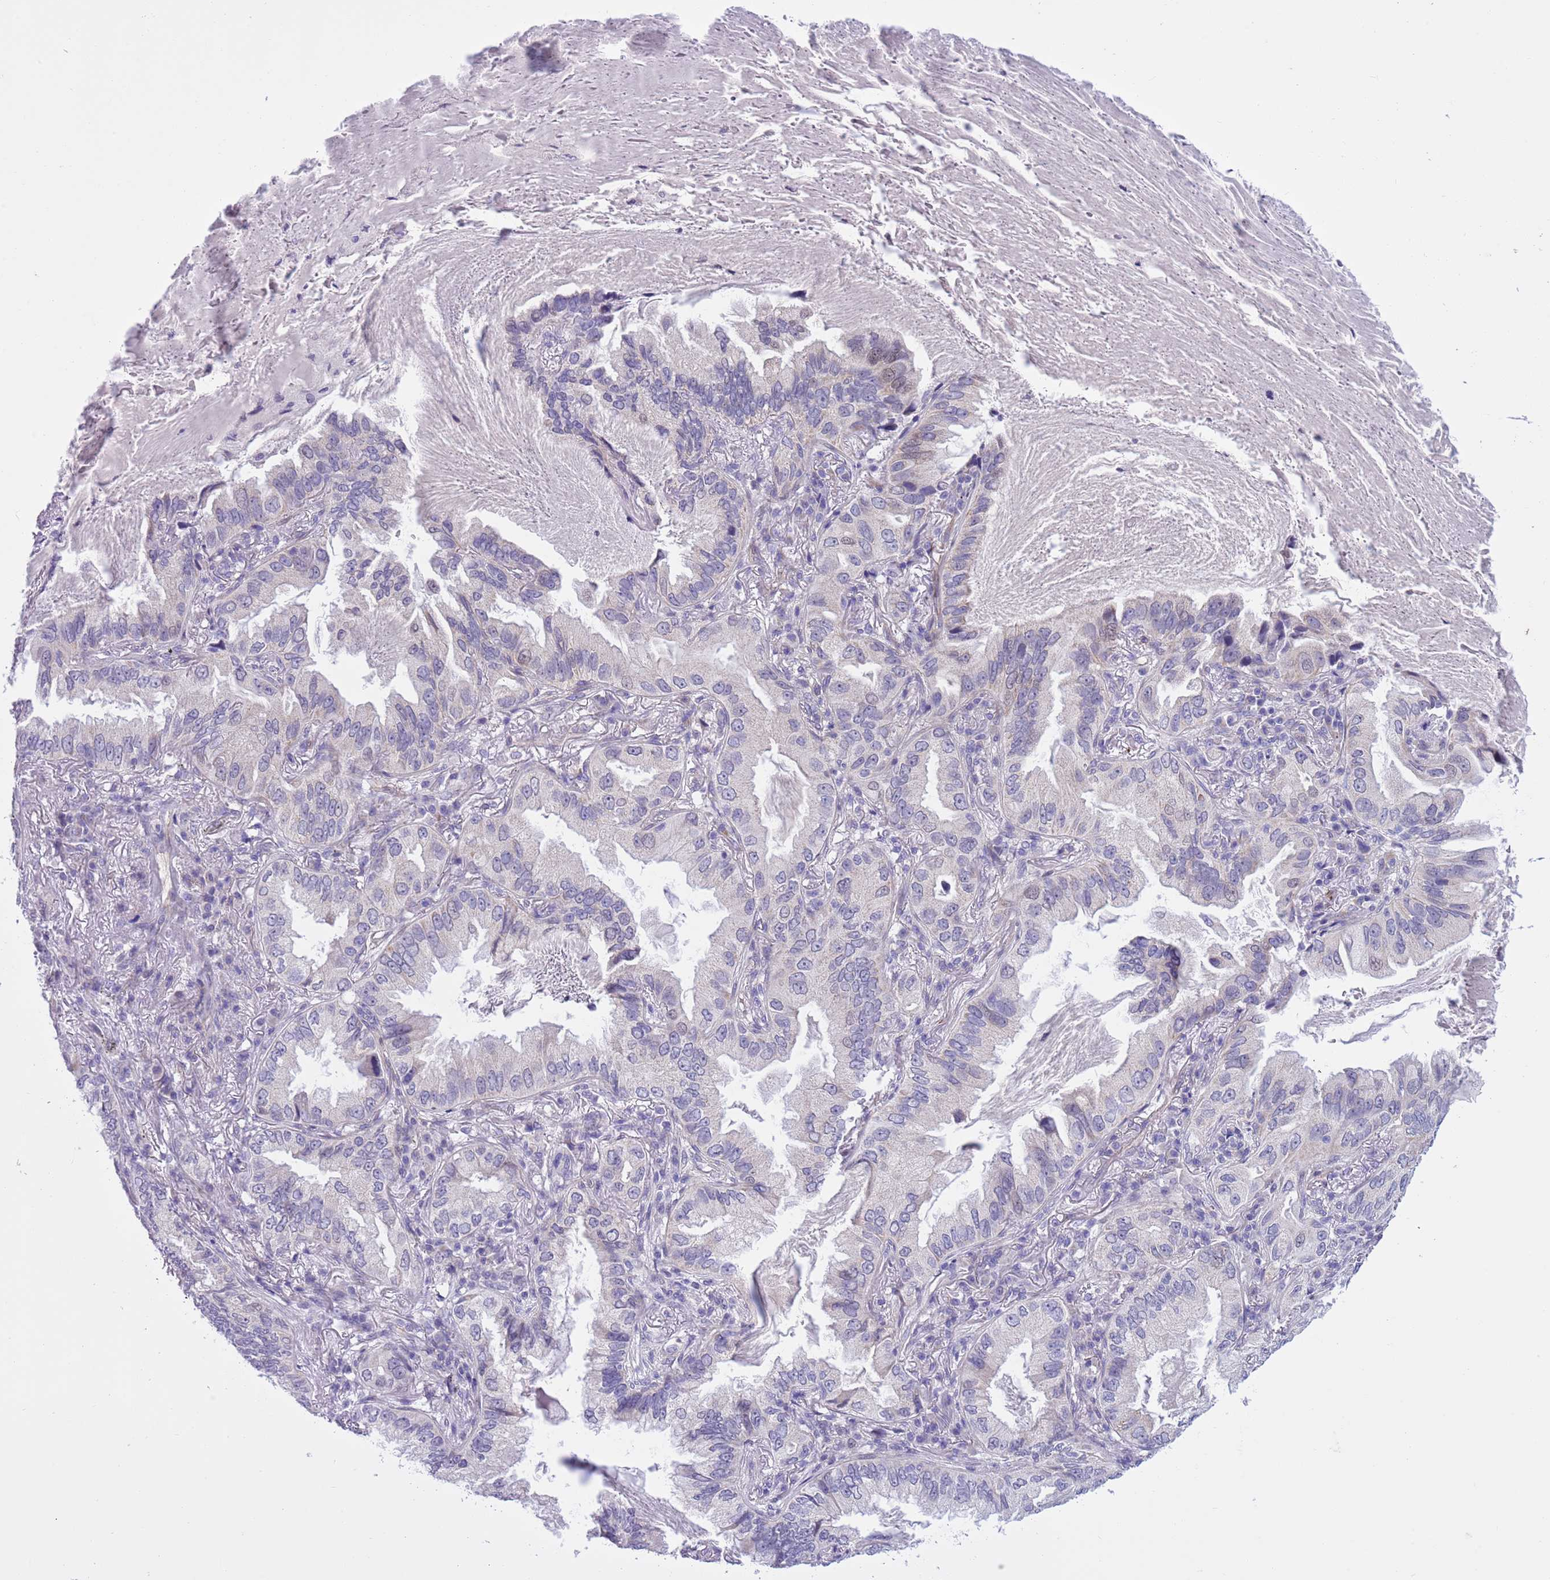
{"staining": {"intensity": "negative", "quantity": "none", "location": "none"}, "tissue": "lung cancer", "cell_type": "Tumor cells", "image_type": "cancer", "snomed": [{"axis": "morphology", "description": "Adenocarcinoma, NOS"}, {"axis": "topography", "description": "Lung"}], "caption": "Immunohistochemical staining of lung adenocarcinoma displays no significant positivity in tumor cells. (DAB (3,3'-diaminobenzidine) IHC visualized using brightfield microscopy, high magnification).", "gene": "NET1", "patient": {"sex": "female", "age": 69}}